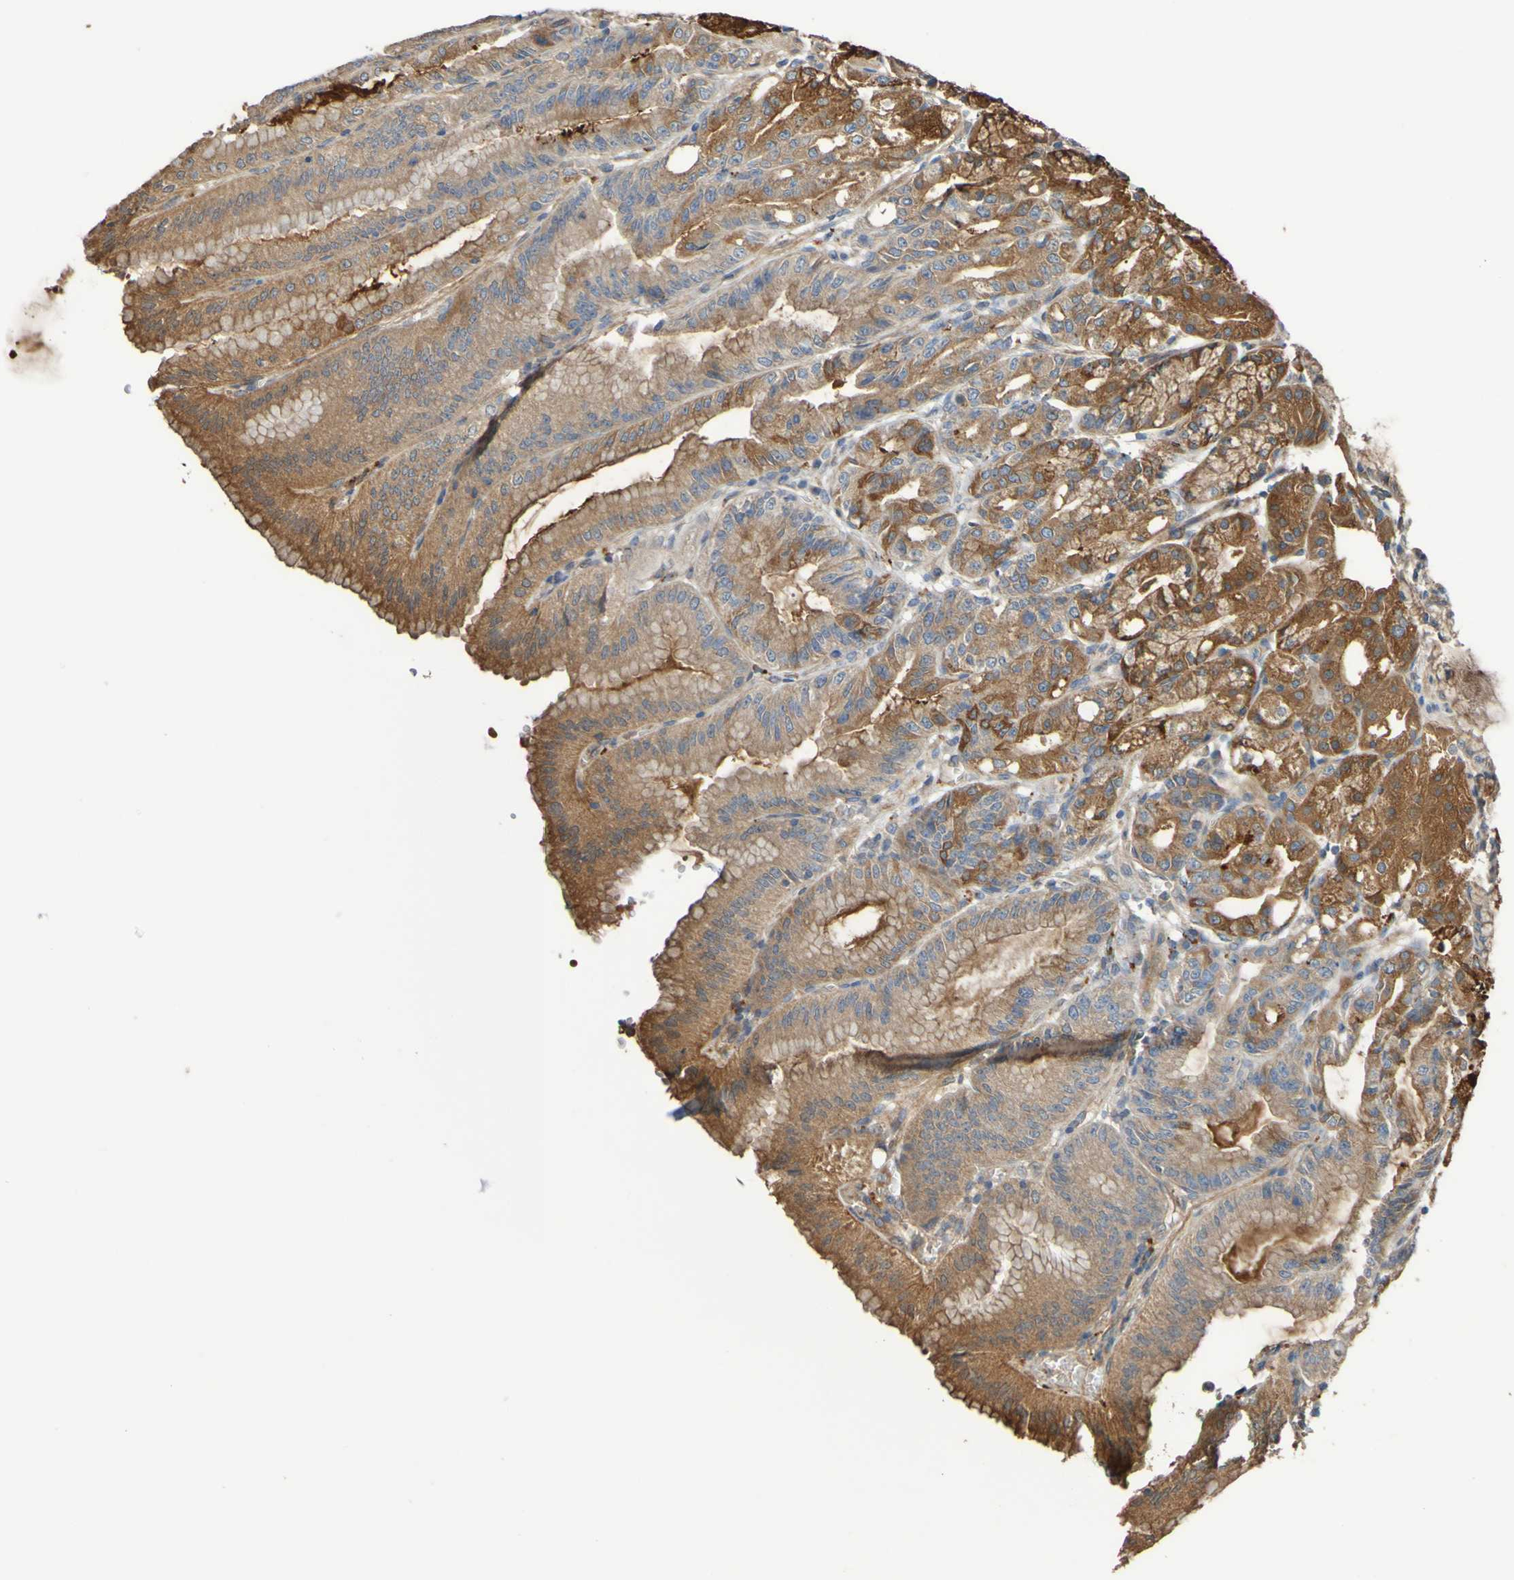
{"staining": {"intensity": "moderate", "quantity": "25%-75%", "location": "cytoplasmic/membranous"}, "tissue": "stomach", "cell_type": "Glandular cells", "image_type": "normal", "snomed": [{"axis": "morphology", "description": "Normal tissue, NOS"}, {"axis": "topography", "description": "Stomach, lower"}], "caption": "The image shows a brown stain indicating the presence of a protein in the cytoplasmic/membranous of glandular cells in stomach.", "gene": "UCN", "patient": {"sex": "male", "age": 71}}